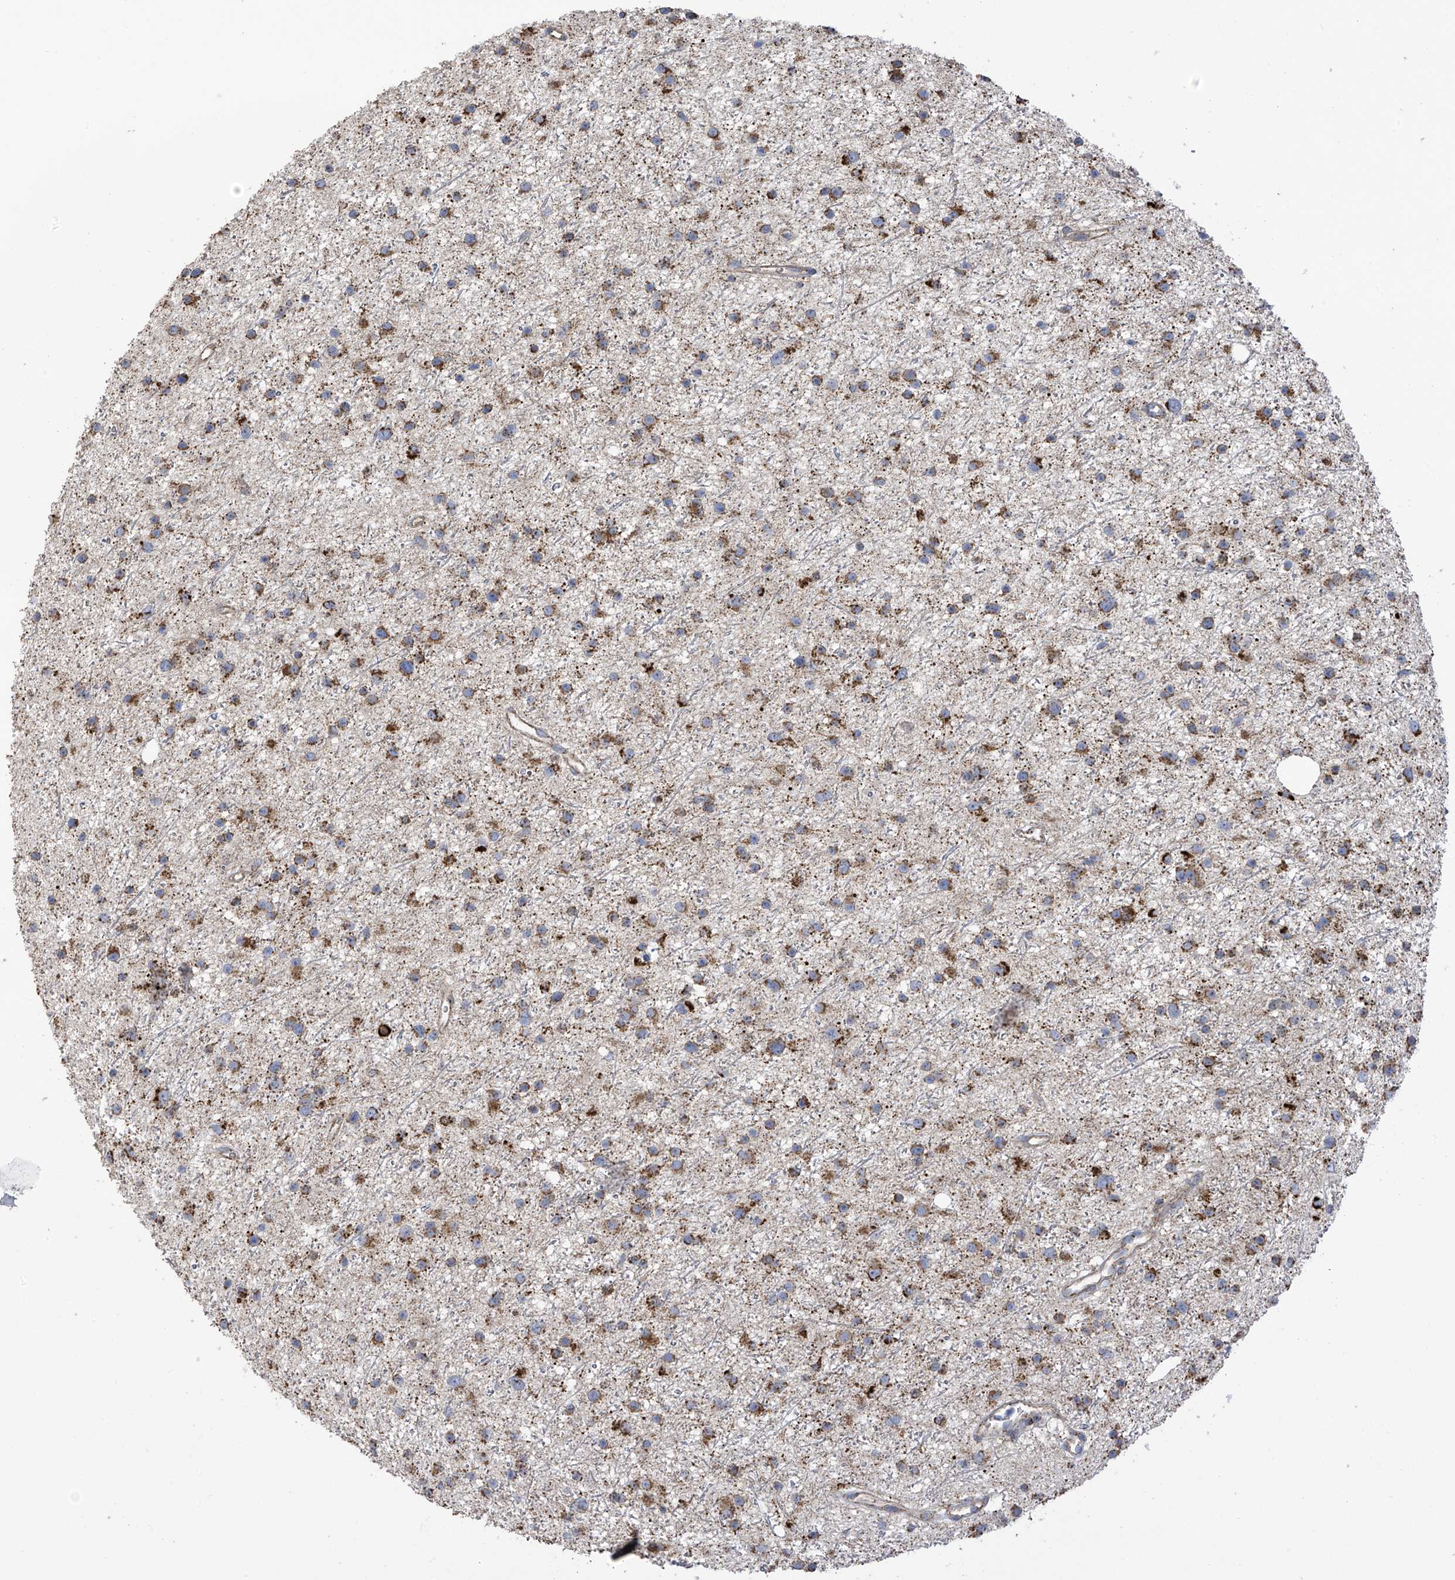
{"staining": {"intensity": "moderate", "quantity": ">75%", "location": "cytoplasmic/membranous"}, "tissue": "glioma", "cell_type": "Tumor cells", "image_type": "cancer", "snomed": [{"axis": "morphology", "description": "Glioma, malignant, Low grade"}, {"axis": "topography", "description": "Cerebral cortex"}], "caption": "Brown immunohistochemical staining in glioma demonstrates moderate cytoplasmic/membranous expression in about >75% of tumor cells. The staining was performed using DAB to visualize the protein expression in brown, while the nuclei were stained in blue with hematoxylin (Magnification: 20x).", "gene": "PNPT1", "patient": {"sex": "female", "age": 39}}